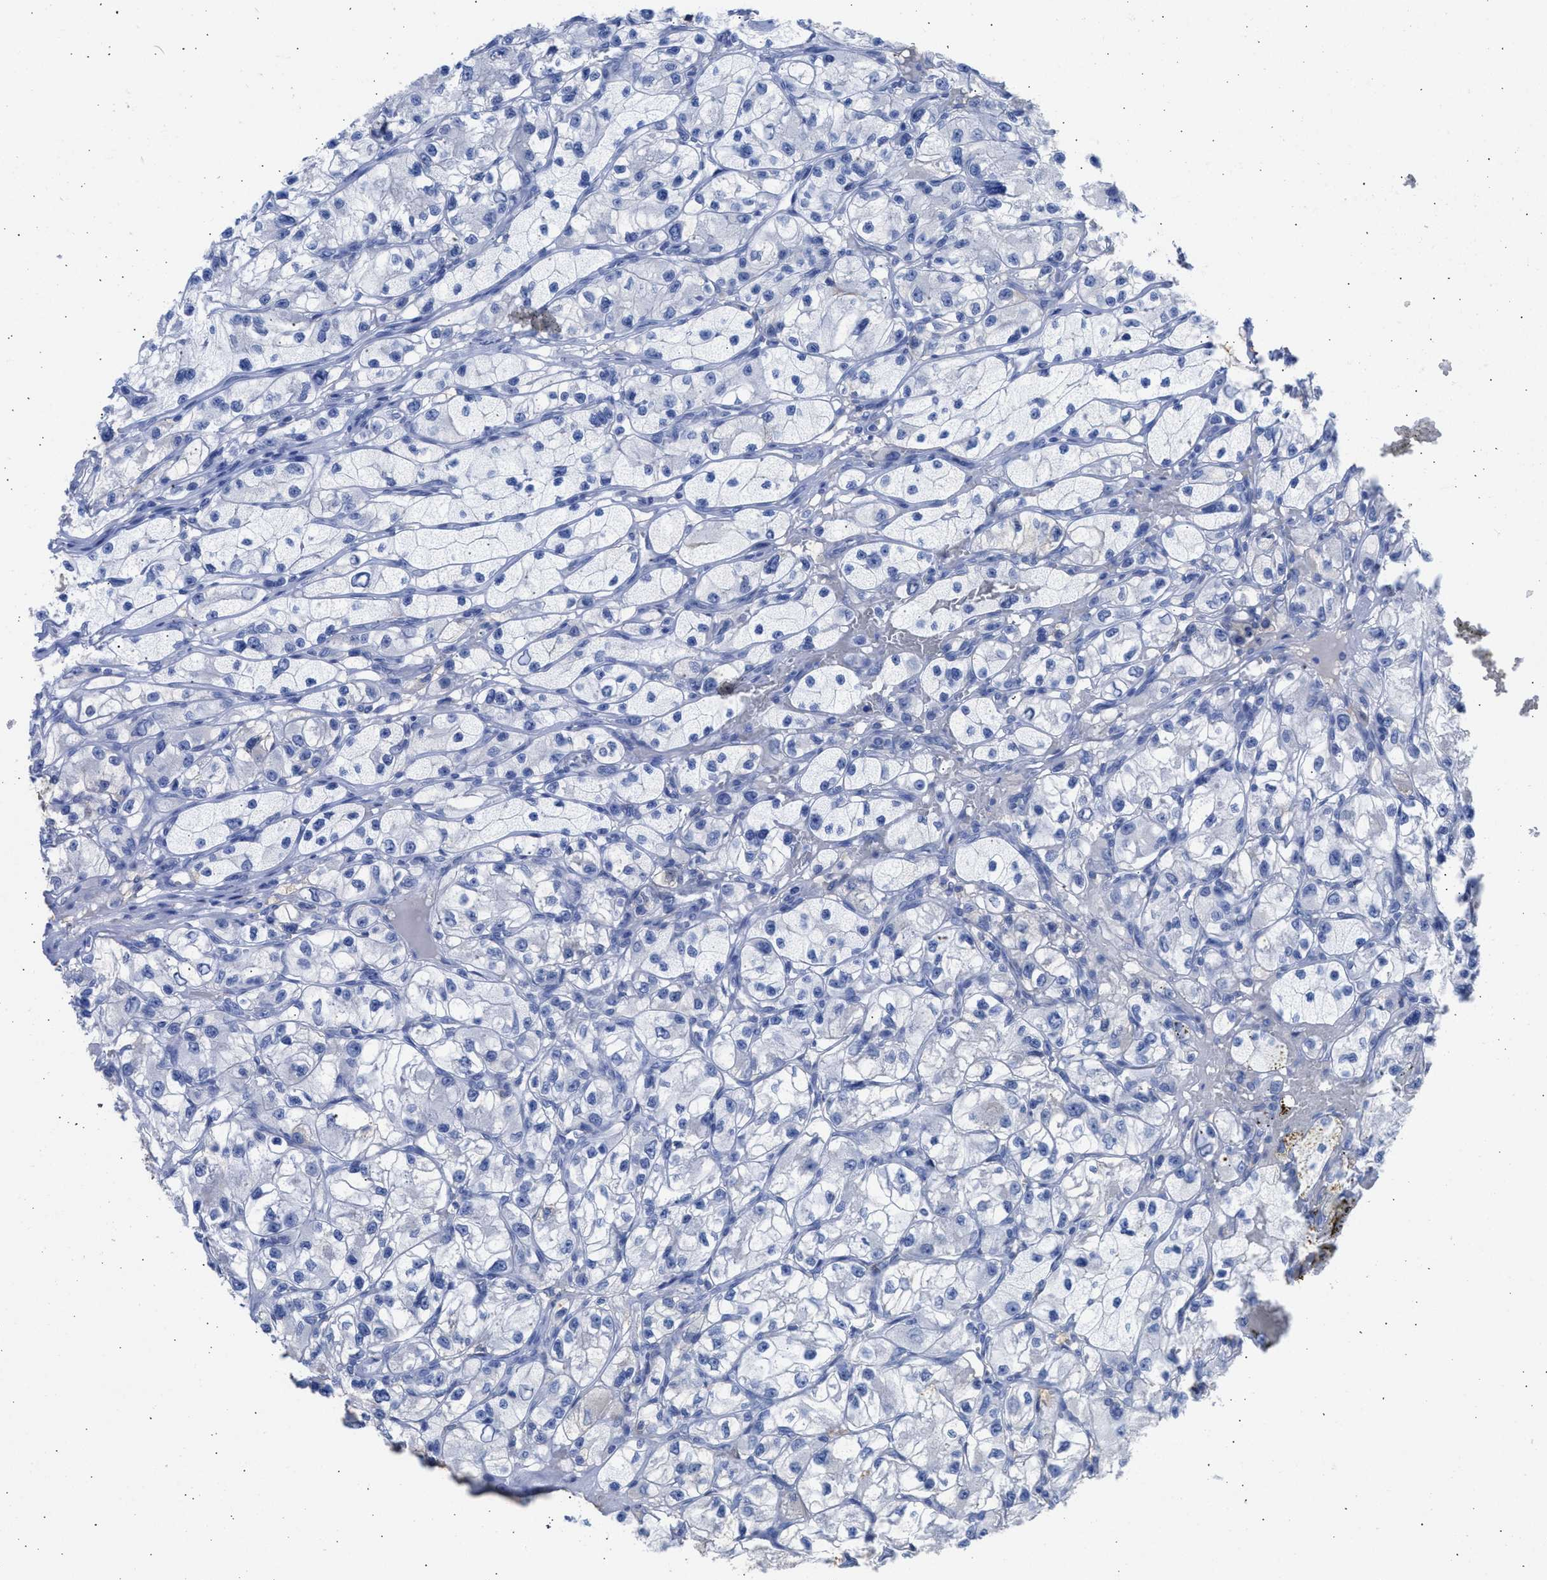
{"staining": {"intensity": "negative", "quantity": "none", "location": "none"}, "tissue": "renal cancer", "cell_type": "Tumor cells", "image_type": "cancer", "snomed": [{"axis": "morphology", "description": "Adenocarcinoma, NOS"}, {"axis": "topography", "description": "Kidney"}], "caption": "Immunohistochemical staining of renal cancer (adenocarcinoma) displays no significant expression in tumor cells.", "gene": "RSPH1", "patient": {"sex": "female", "age": 57}}